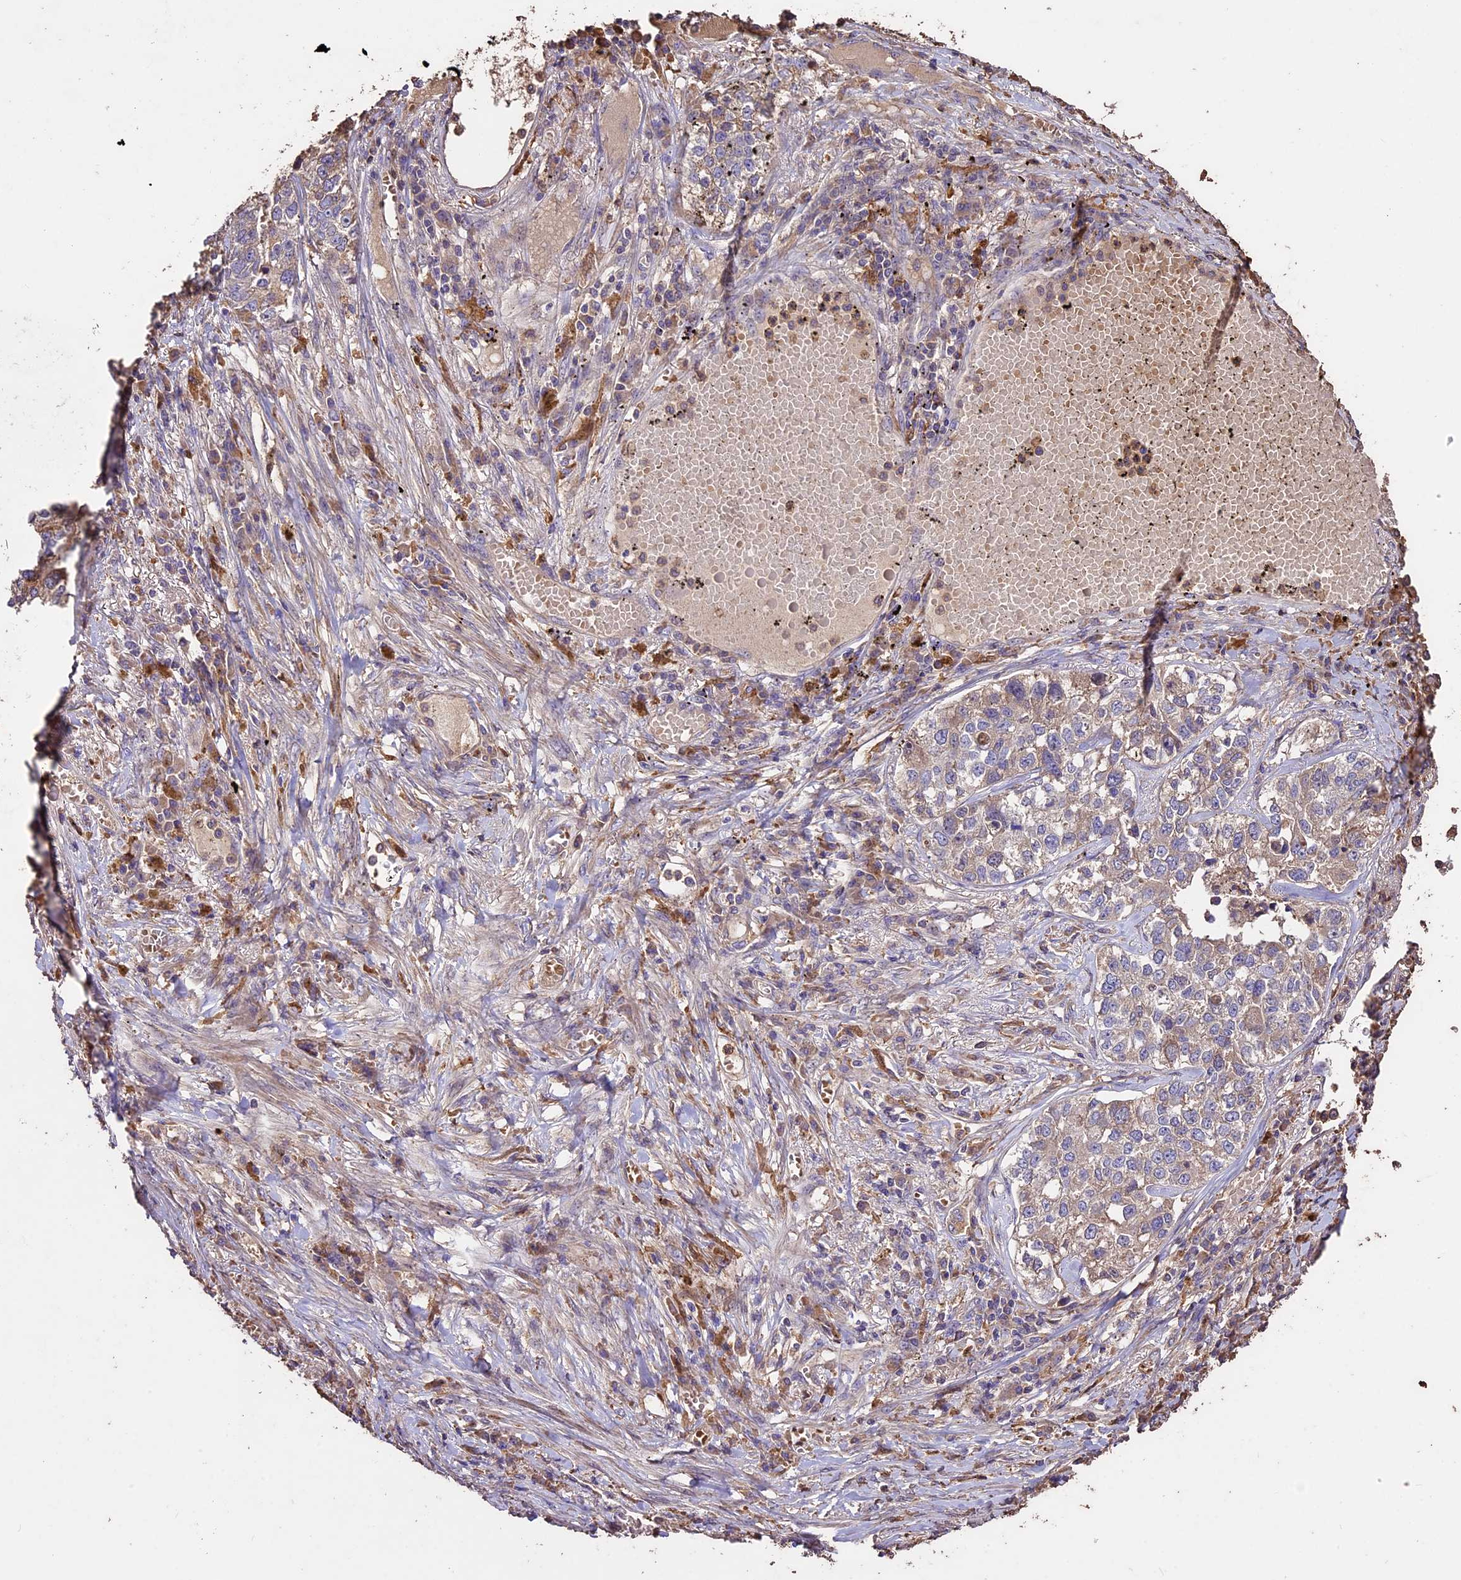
{"staining": {"intensity": "weak", "quantity": "25%-75%", "location": "cytoplasmic/membranous"}, "tissue": "lung cancer", "cell_type": "Tumor cells", "image_type": "cancer", "snomed": [{"axis": "morphology", "description": "Adenocarcinoma, NOS"}, {"axis": "topography", "description": "Lung"}], "caption": "DAB immunohistochemical staining of lung cancer (adenocarcinoma) displays weak cytoplasmic/membranous protein staining in about 25%-75% of tumor cells.", "gene": "CRLF1", "patient": {"sex": "male", "age": 49}}